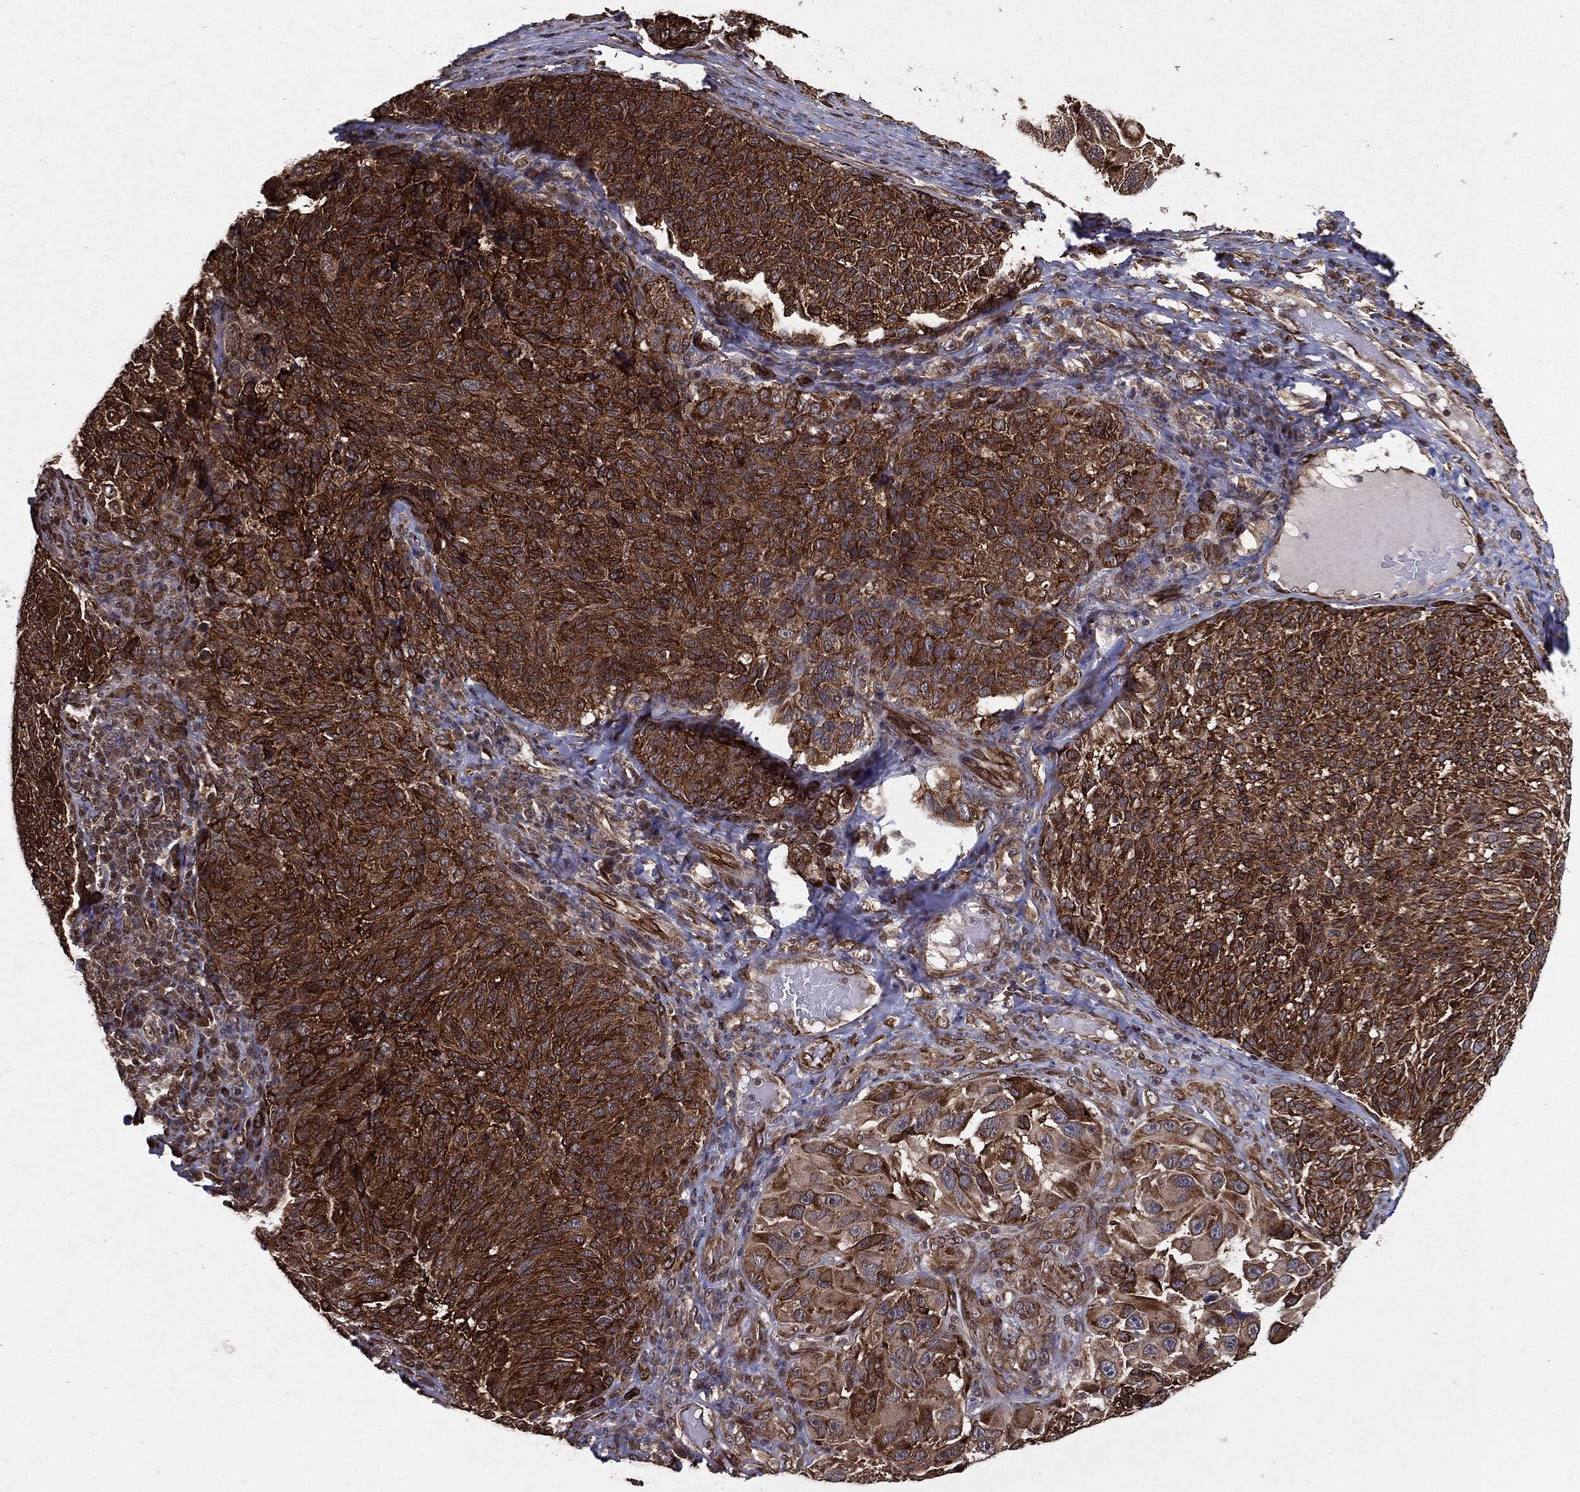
{"staining": {"intensity": "strong", "quantity": ">75%", "location": "cytoplasmic/membranous"}, "tissue": "melanoma", "cell_type": "Tumor cells", "image_type": "cancer", "snomed": [{"axis": "morphology", "description": "Malignant melanoma, NOS"}, {"axis": "topography", "description": "Skin"}], "caption": "Human malignant melanoma stained with a protein marker demonstrates strong staining in tumor cells.", "gene": "CERS2", "patient": {"sex": "female", "age": 73}}